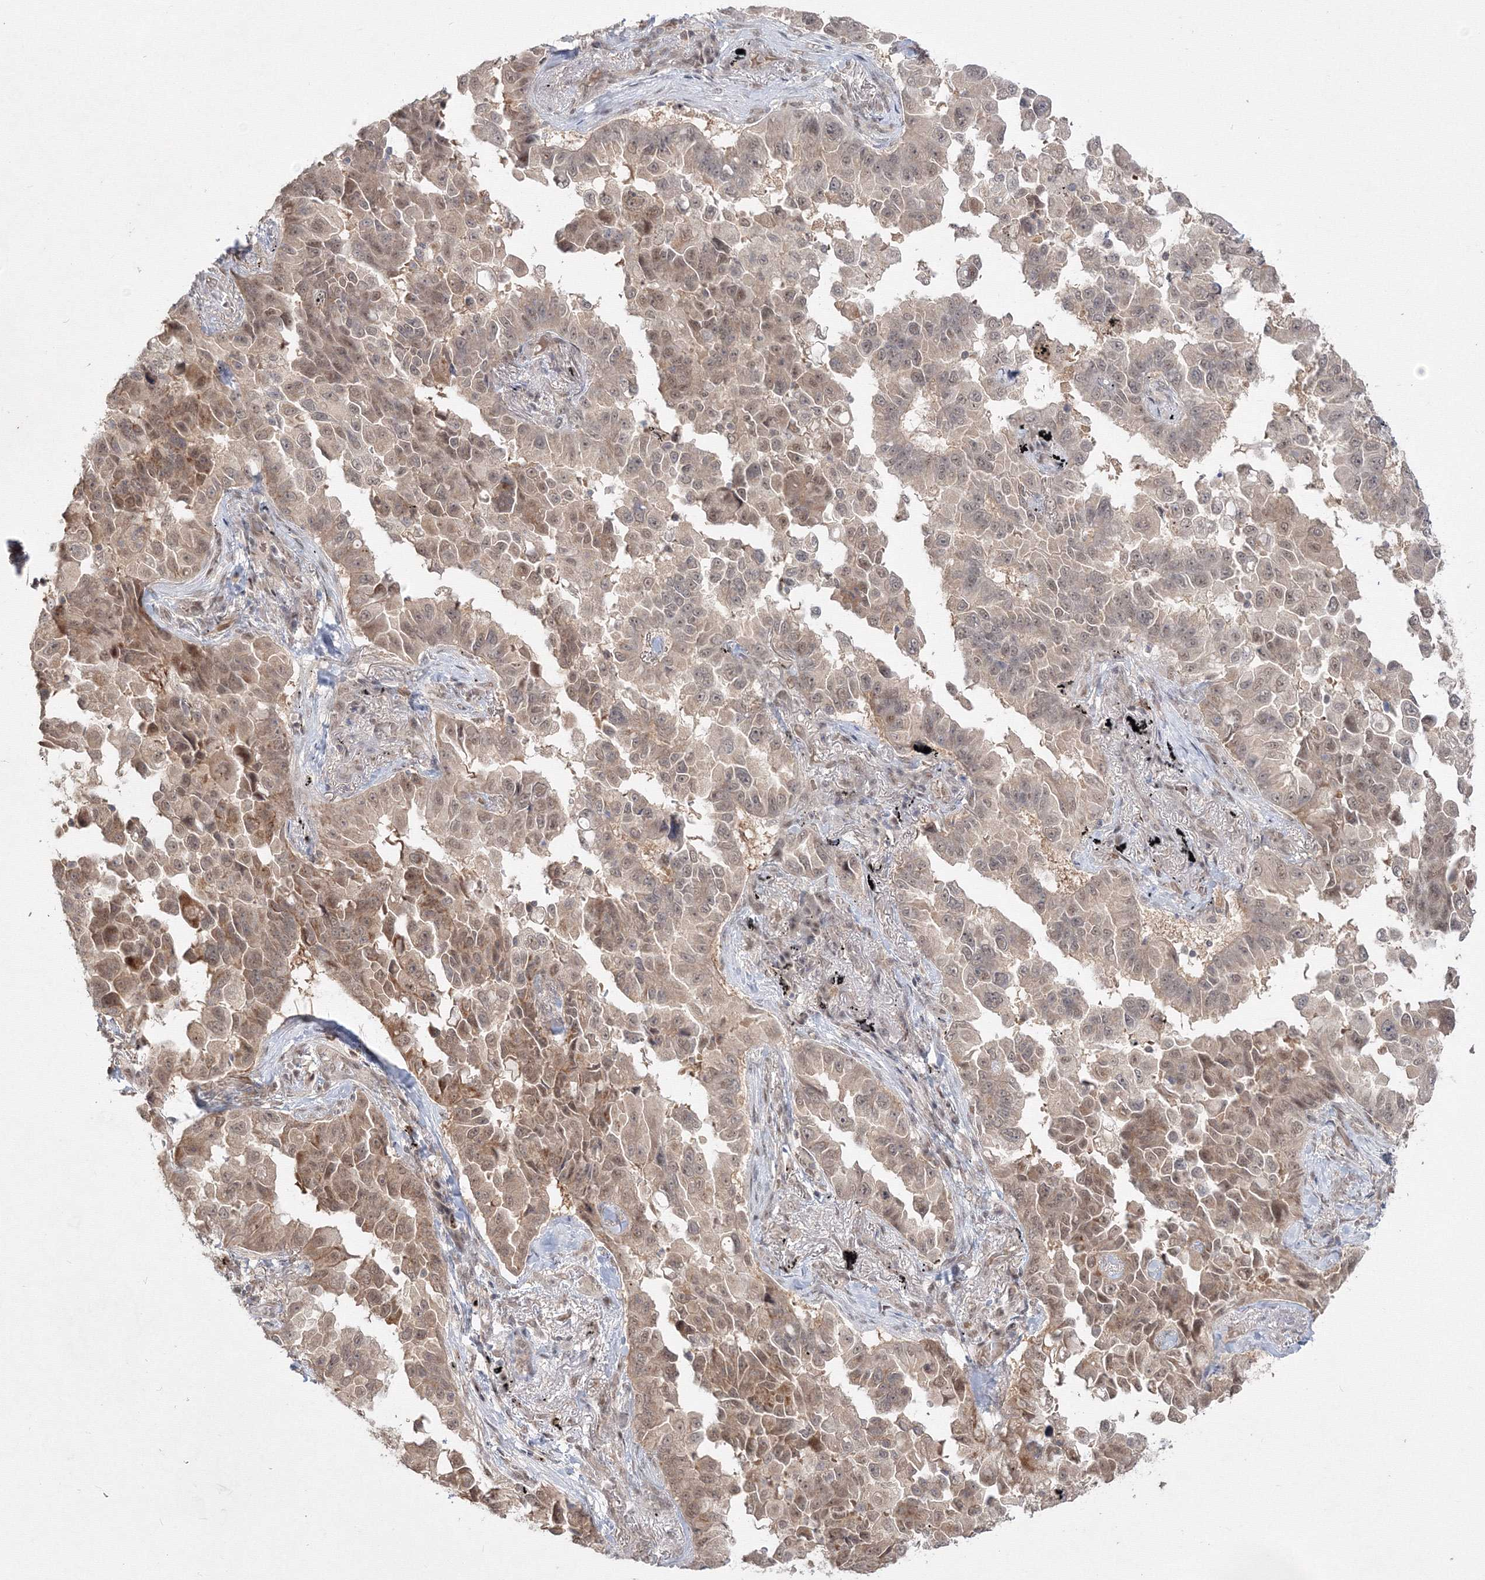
{"staining": {"intensity": "moderate", "quantity": ">75%", "location": "cytoplasmic/membranous,nuclear"}, "tissue": "lung cancer", "cell_type": "Tumor cells", "image_type": "cancer", "snomed": [{"axis": "morphology", "description": "Adenocarcinoma, NOS"}, {"axis": "topography", "description": "Lung"}], "caption": "Adenocarcinoma (lung) was stained to show a protein in brown. There is medium levels of moderate cytoplasmic/membranous and nuclear positivity in approximately >75% of tumor cells.", "gene": "COPS4", "patient": {"sex": "female", "age": 67}}